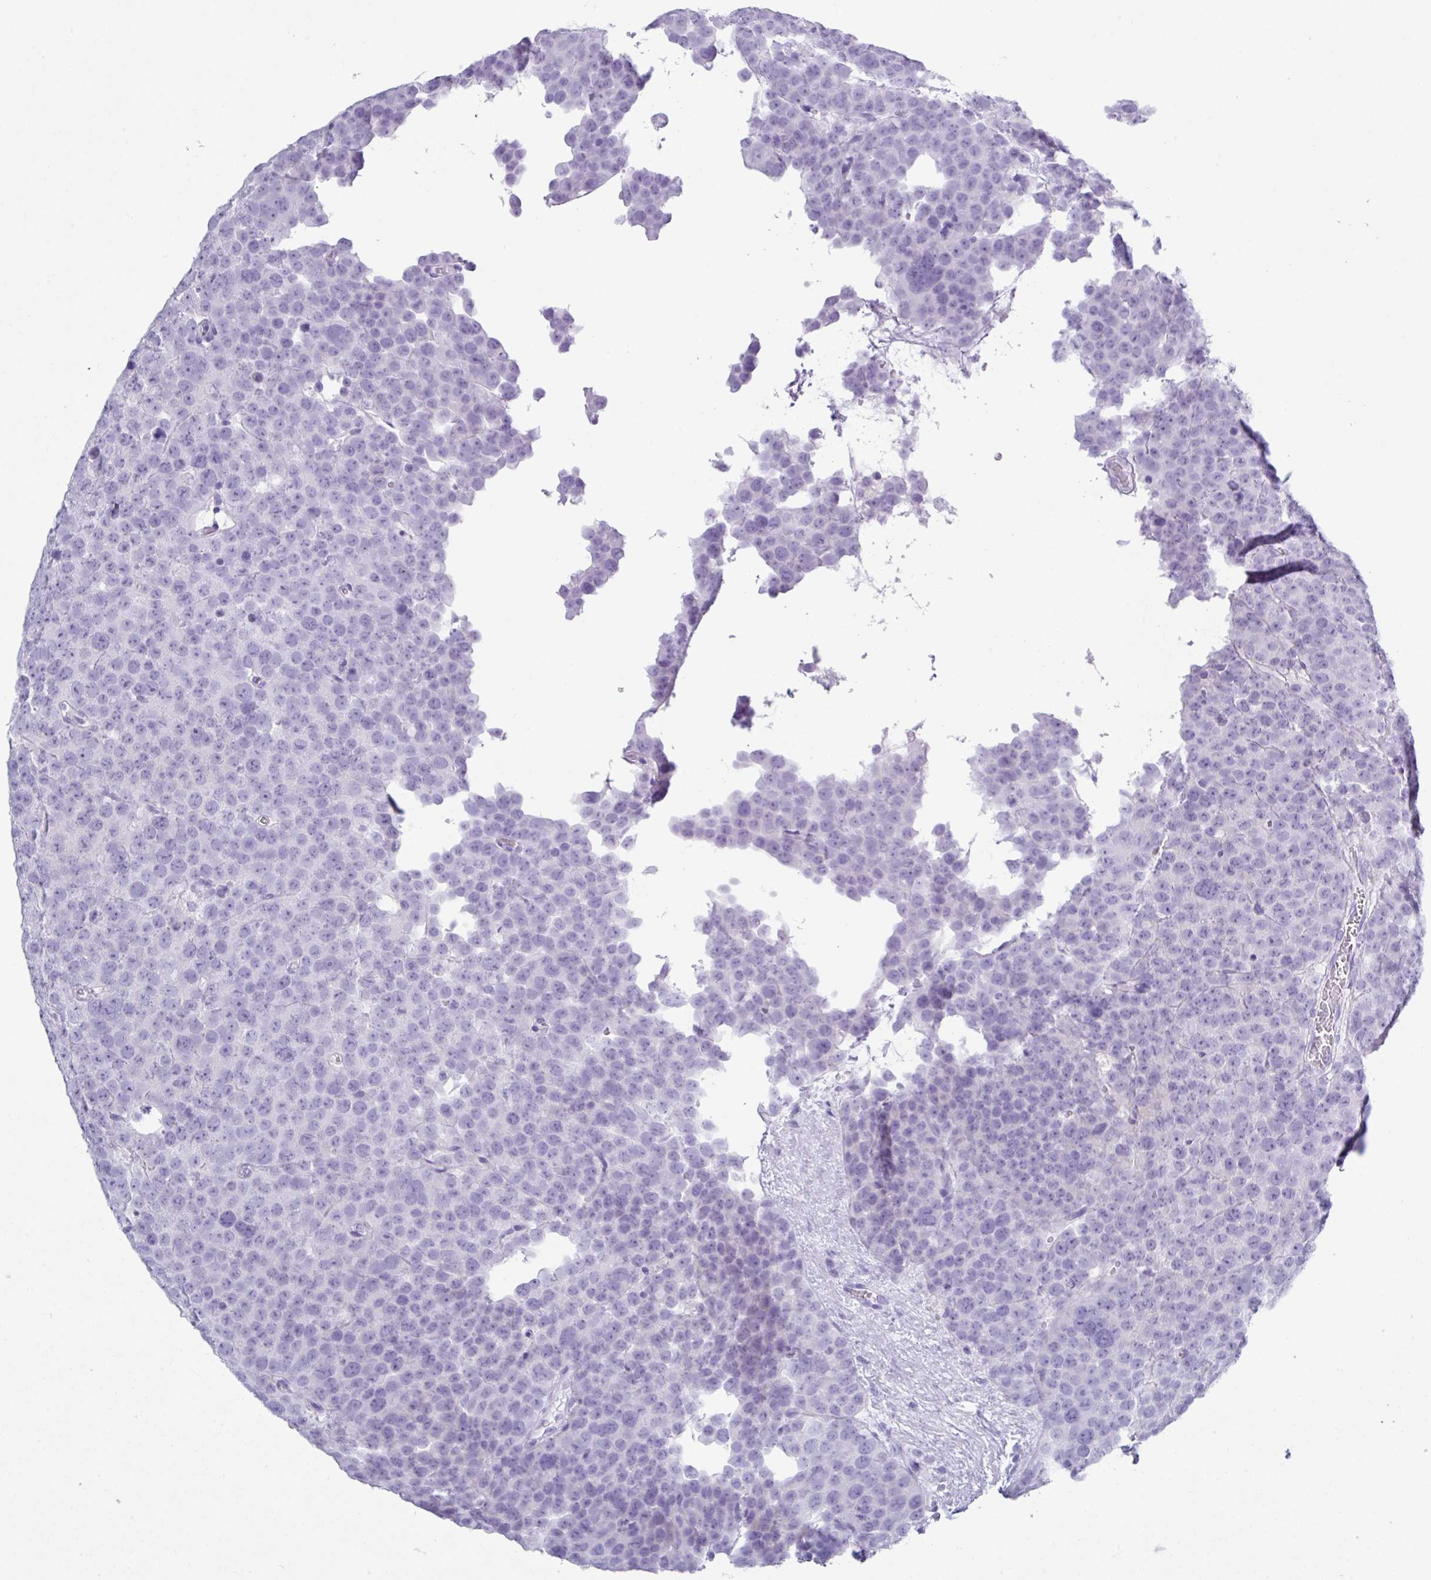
{"staining": {"intensity": "negative", "quantity": "none", "location": "none"}, "tissue": "testis cancer", "cell_type": "Tumor cells", "image_type": "cancer", "snomed": [{"axis": "morphology", "description": "Seminoma, NOS"}, {"axis": "topography", "description": "Testis"}], "caption": "The histopathology image displays no staining of tumor cells in seminoma (testis).", "gene": "ABCC5", "patient": {"sex": "male", "age": 71}}